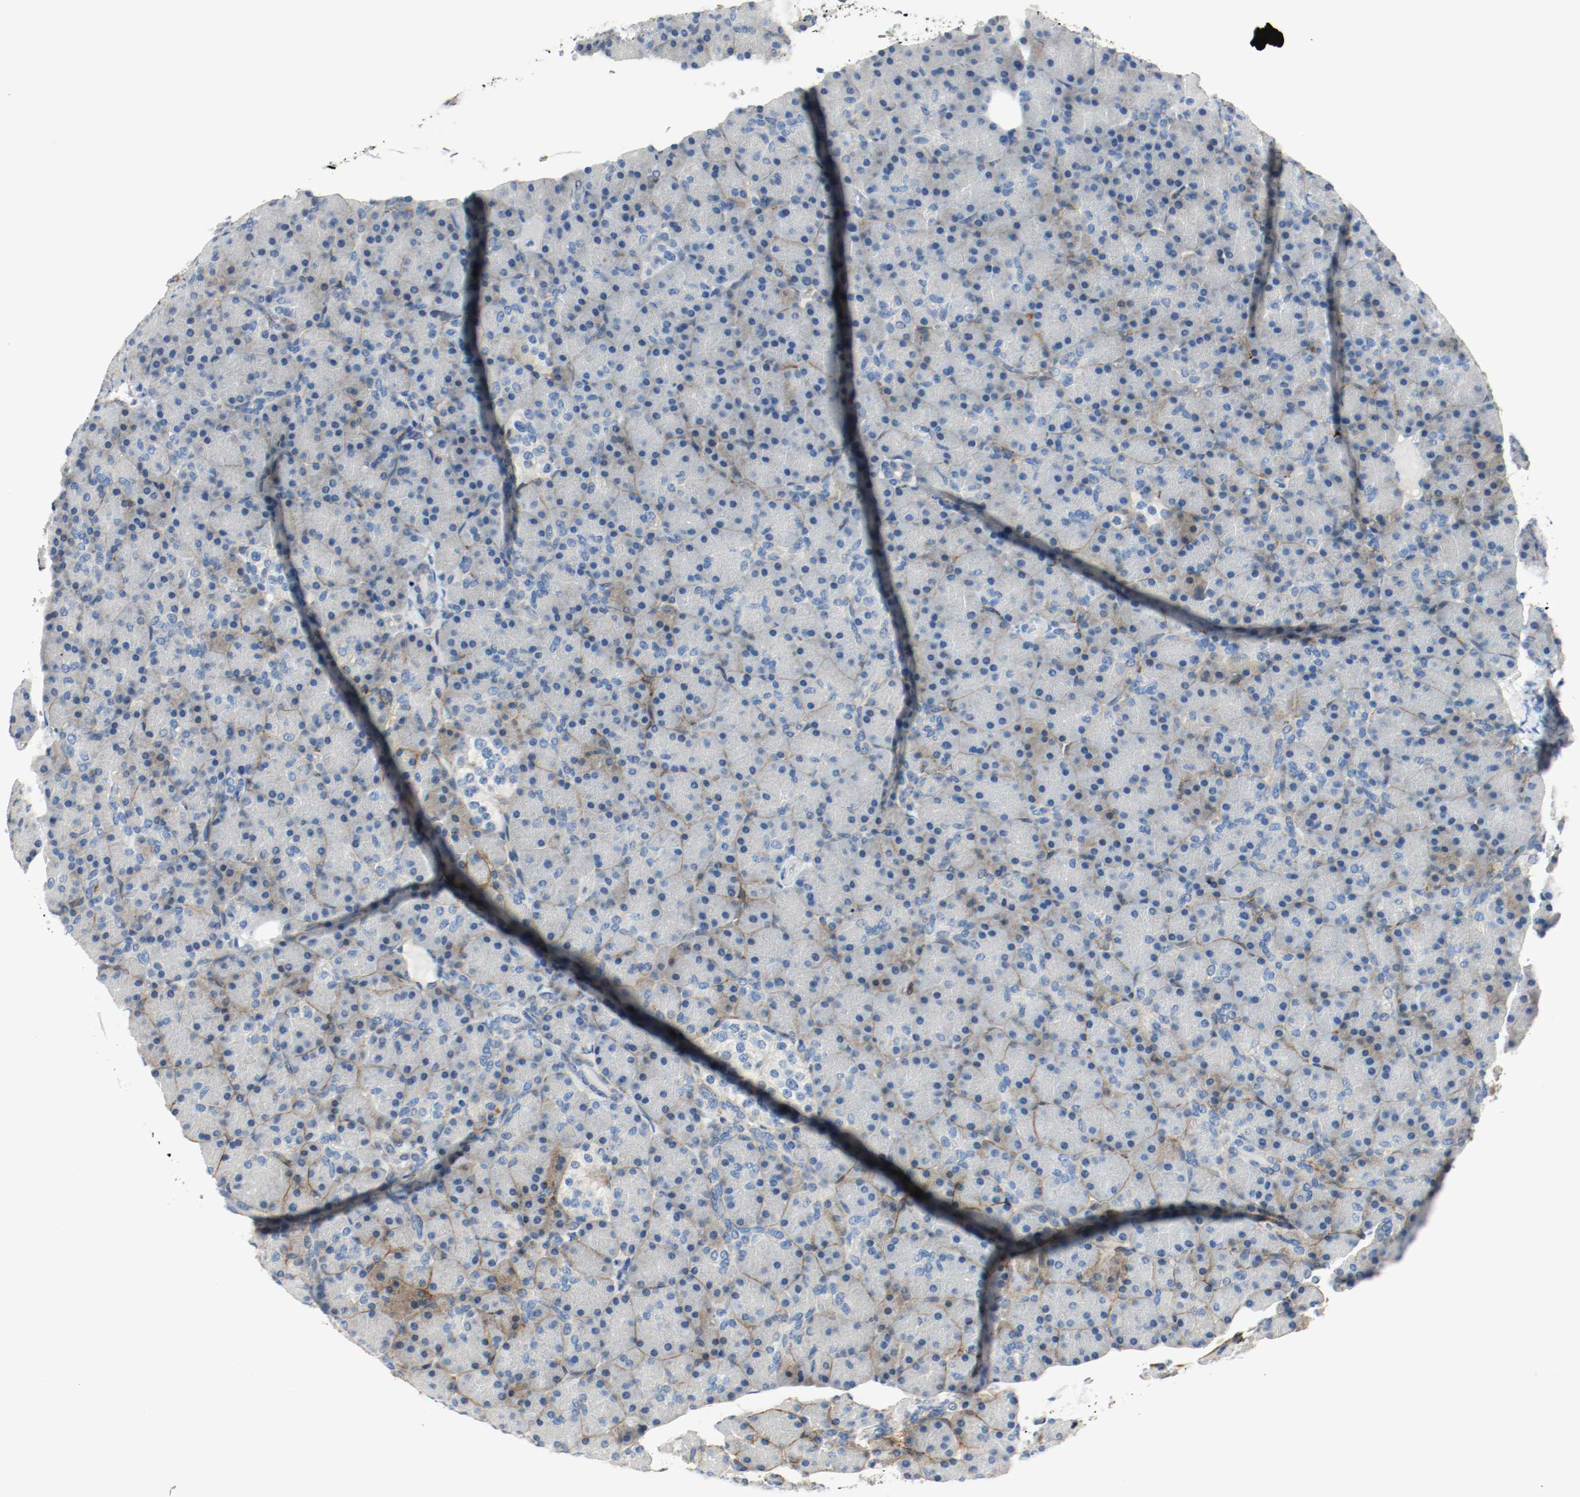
{"staining": {"intensity": "moderate", "quantity": ">75%", "location": "cytoplasmic/membranous"}, "tissue": "pancreas", "cell_type": "Exocrine glandular cells", "image_type": "normal", "snomed": [{"axis": "morphology", "description": "Normal tissue, NOS"}, {"axis": "topography", "description": "Pancreas"}], "caption": "IHC of unremarkable pancreas demonstrates medium levels of moderate cytoplasmic/membranous expression in about >75% of exocrine glandular cells. Nuclei are stained in blue.", "gene": "LAMB1", "patient": {"sex": "female", "age": 43}}